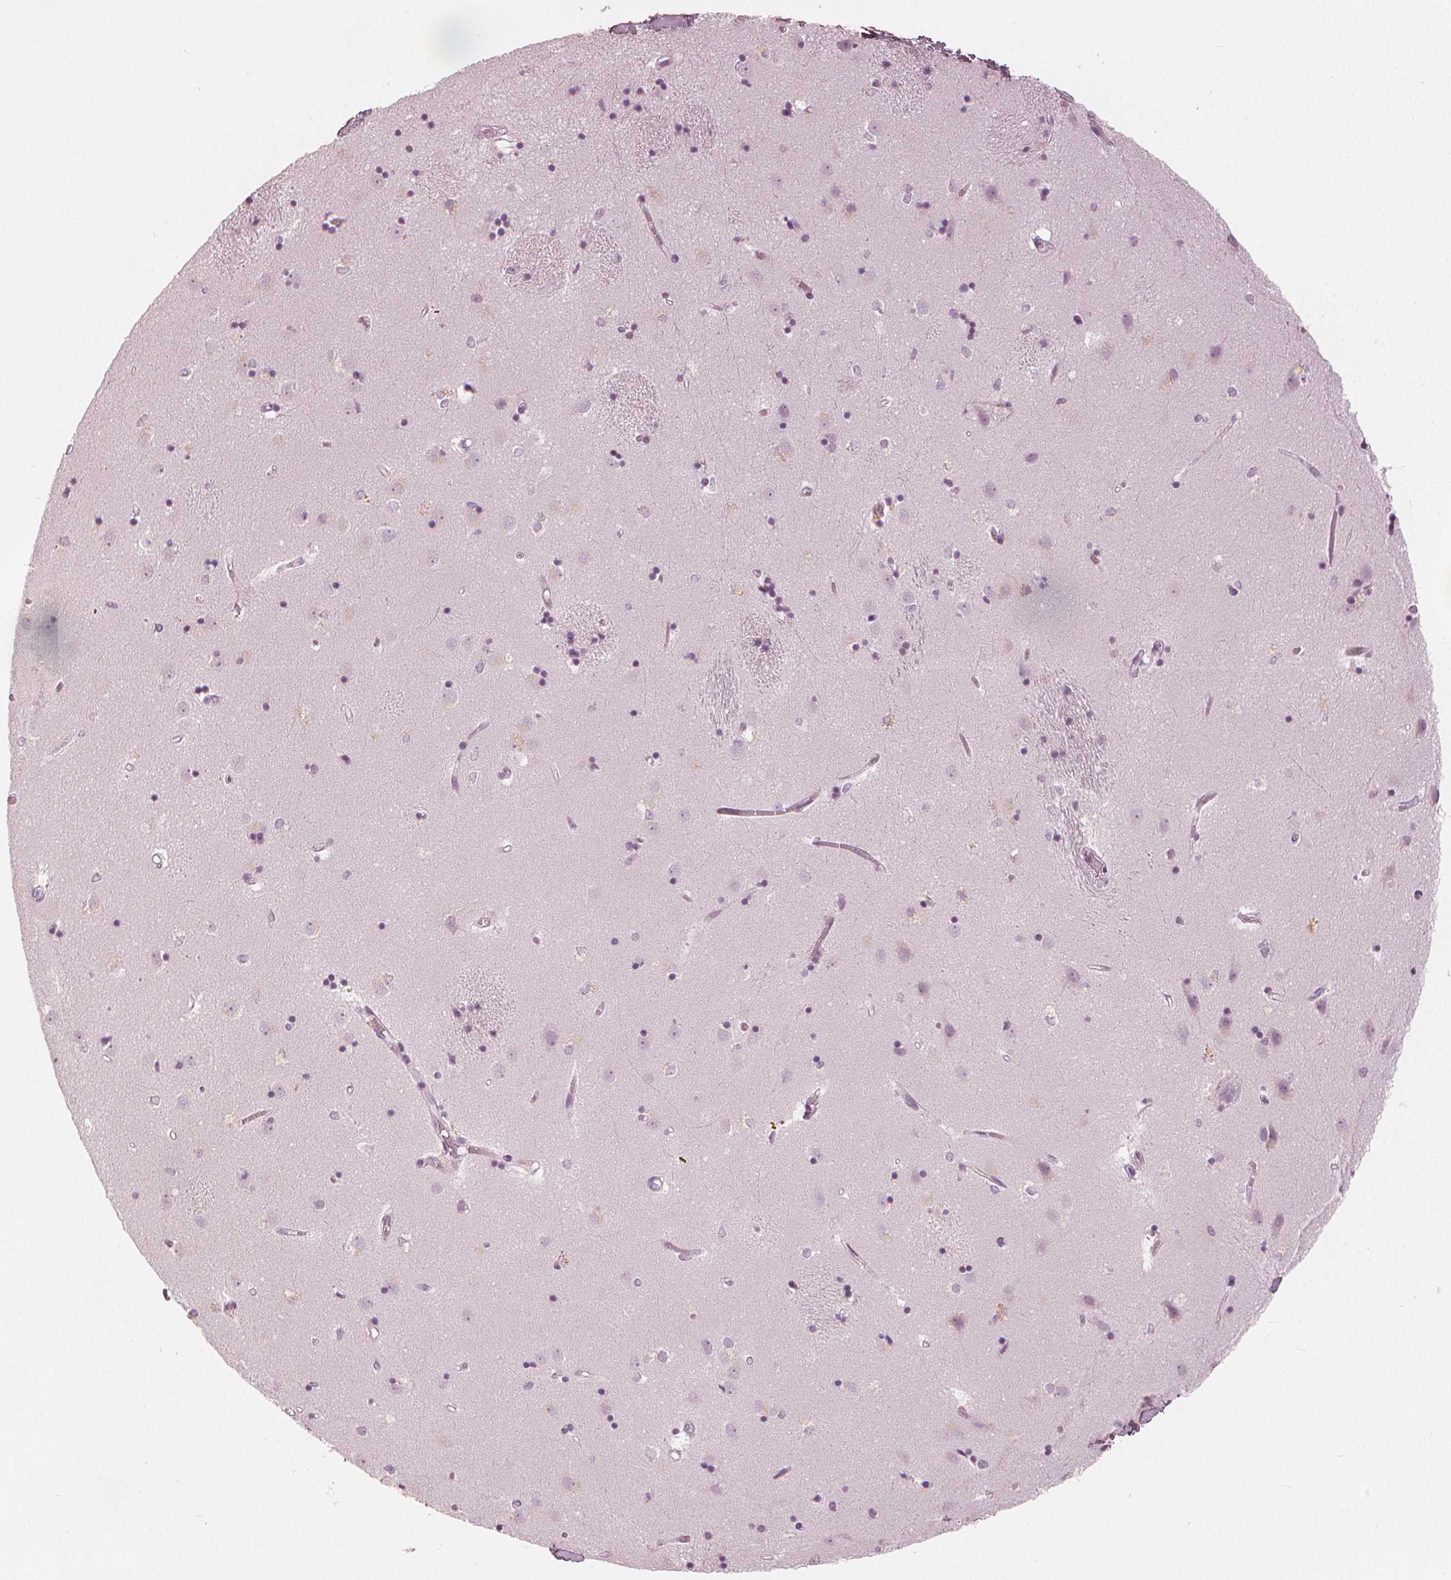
{"staining": {"intensity": "negative", "quantity": "none", "location": "none"}, "tissue": "caudate", "cell_type": "Glial cells", "image_type": "normal", "snomed": [{"axis": "morphology", "description": "Normal tissue, NOS"}, {"axis": "topography", "description": "Lateral ventricle wall"}], "caption": "Glial cells are negative for protein expression in benign human caudate.", "gene": "PAEP", "patient": {"sex": "male", "age": 54}}